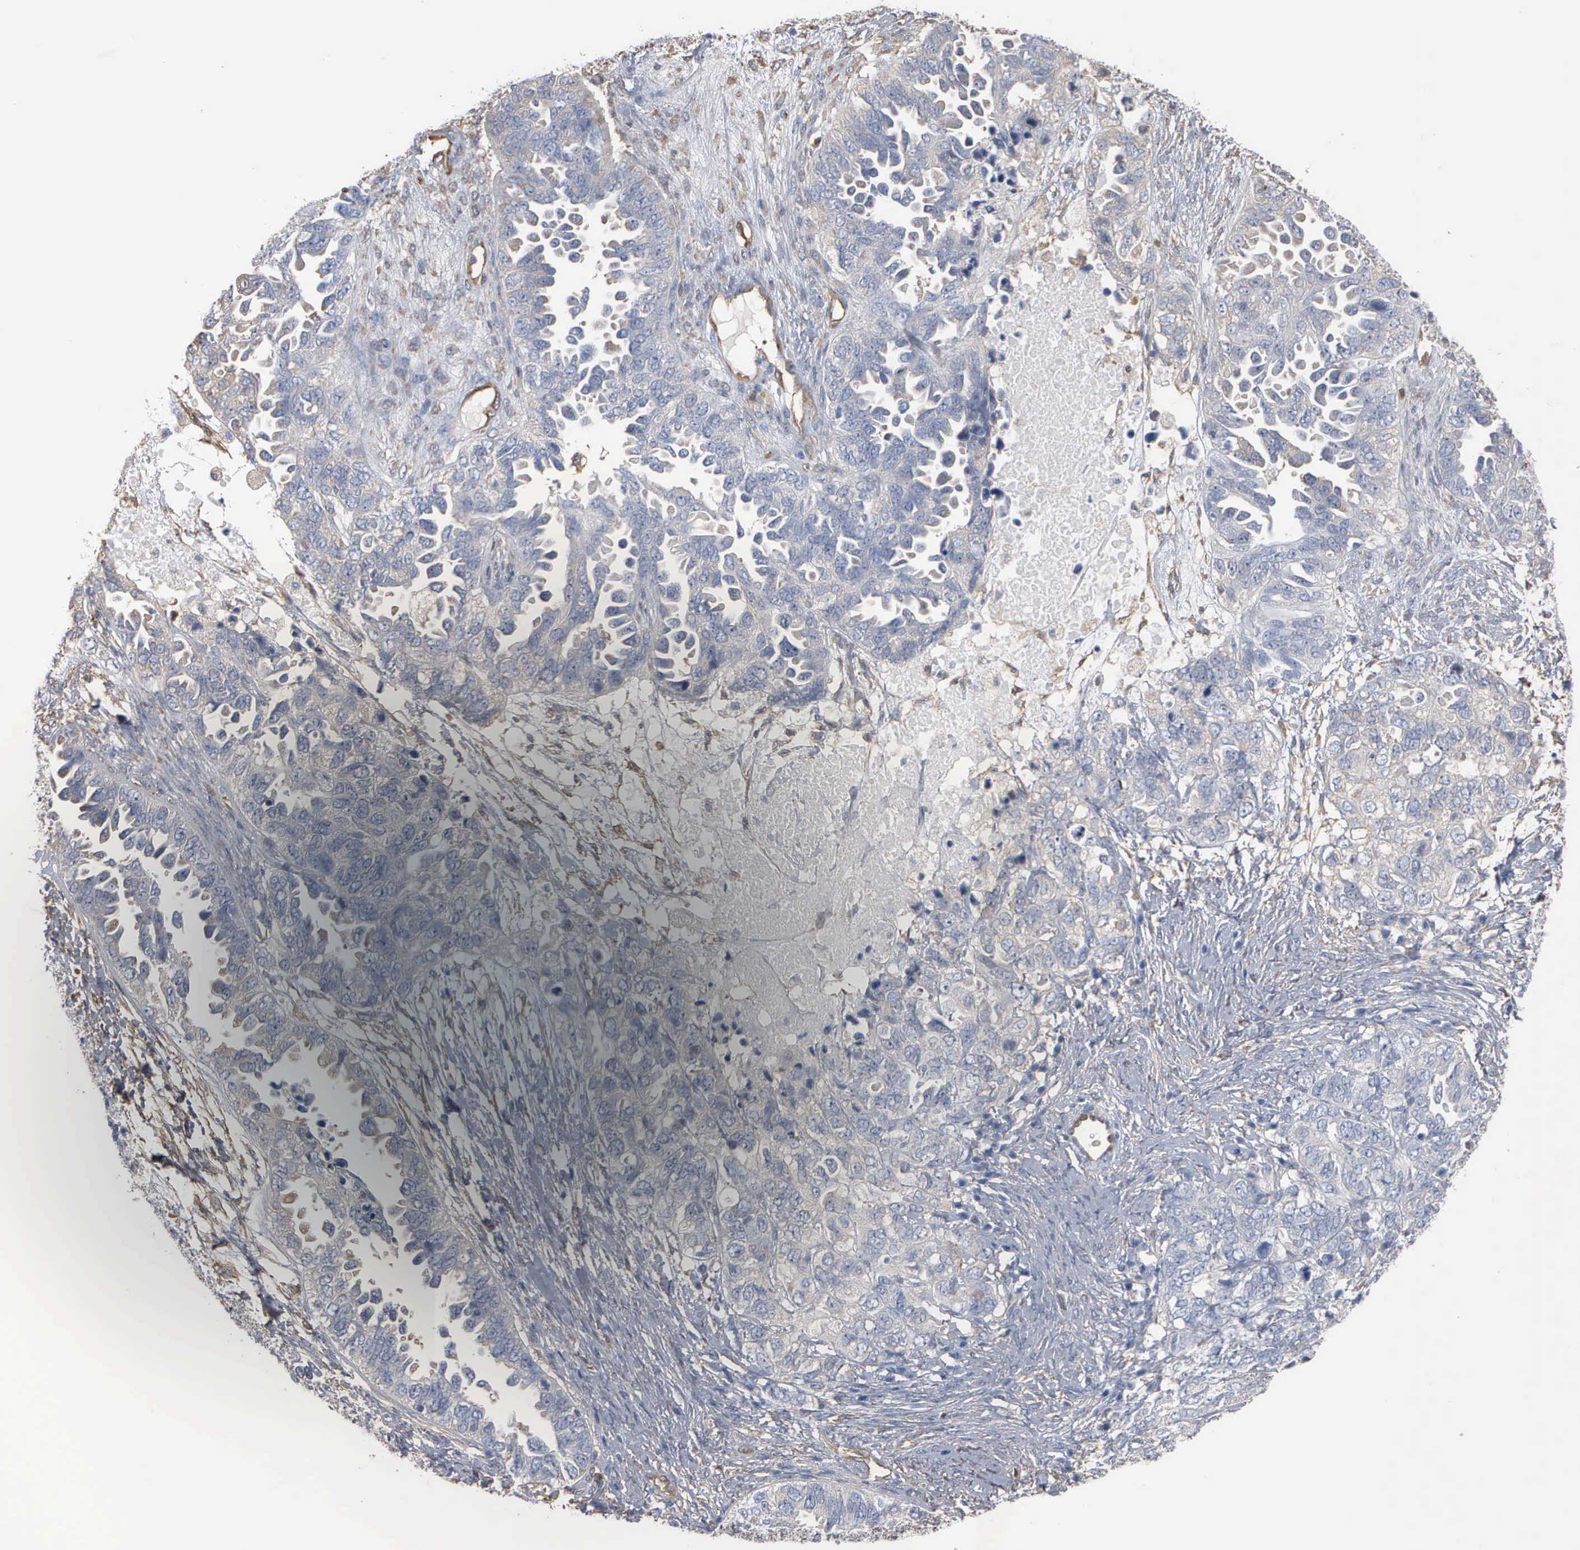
{"staining": {"intensity": "negative", "quantity": "none", "location": "none"}, "tissue": "ovarian cancer", "cell_type": "Tumor cells", "image_type": "cancer", "snomed": [{"axis": "morphology", "description": "Cystadenocarcinoma, serous, NOS"}, {"axis": "topography", "description": "Ovary"}], "caption": "Tumor cells are negative for brown protein staining in ovarian serous cystadenocarcinoma.", "gene": "FSCN1", "patient": {"sex": "female", "age": 82}}